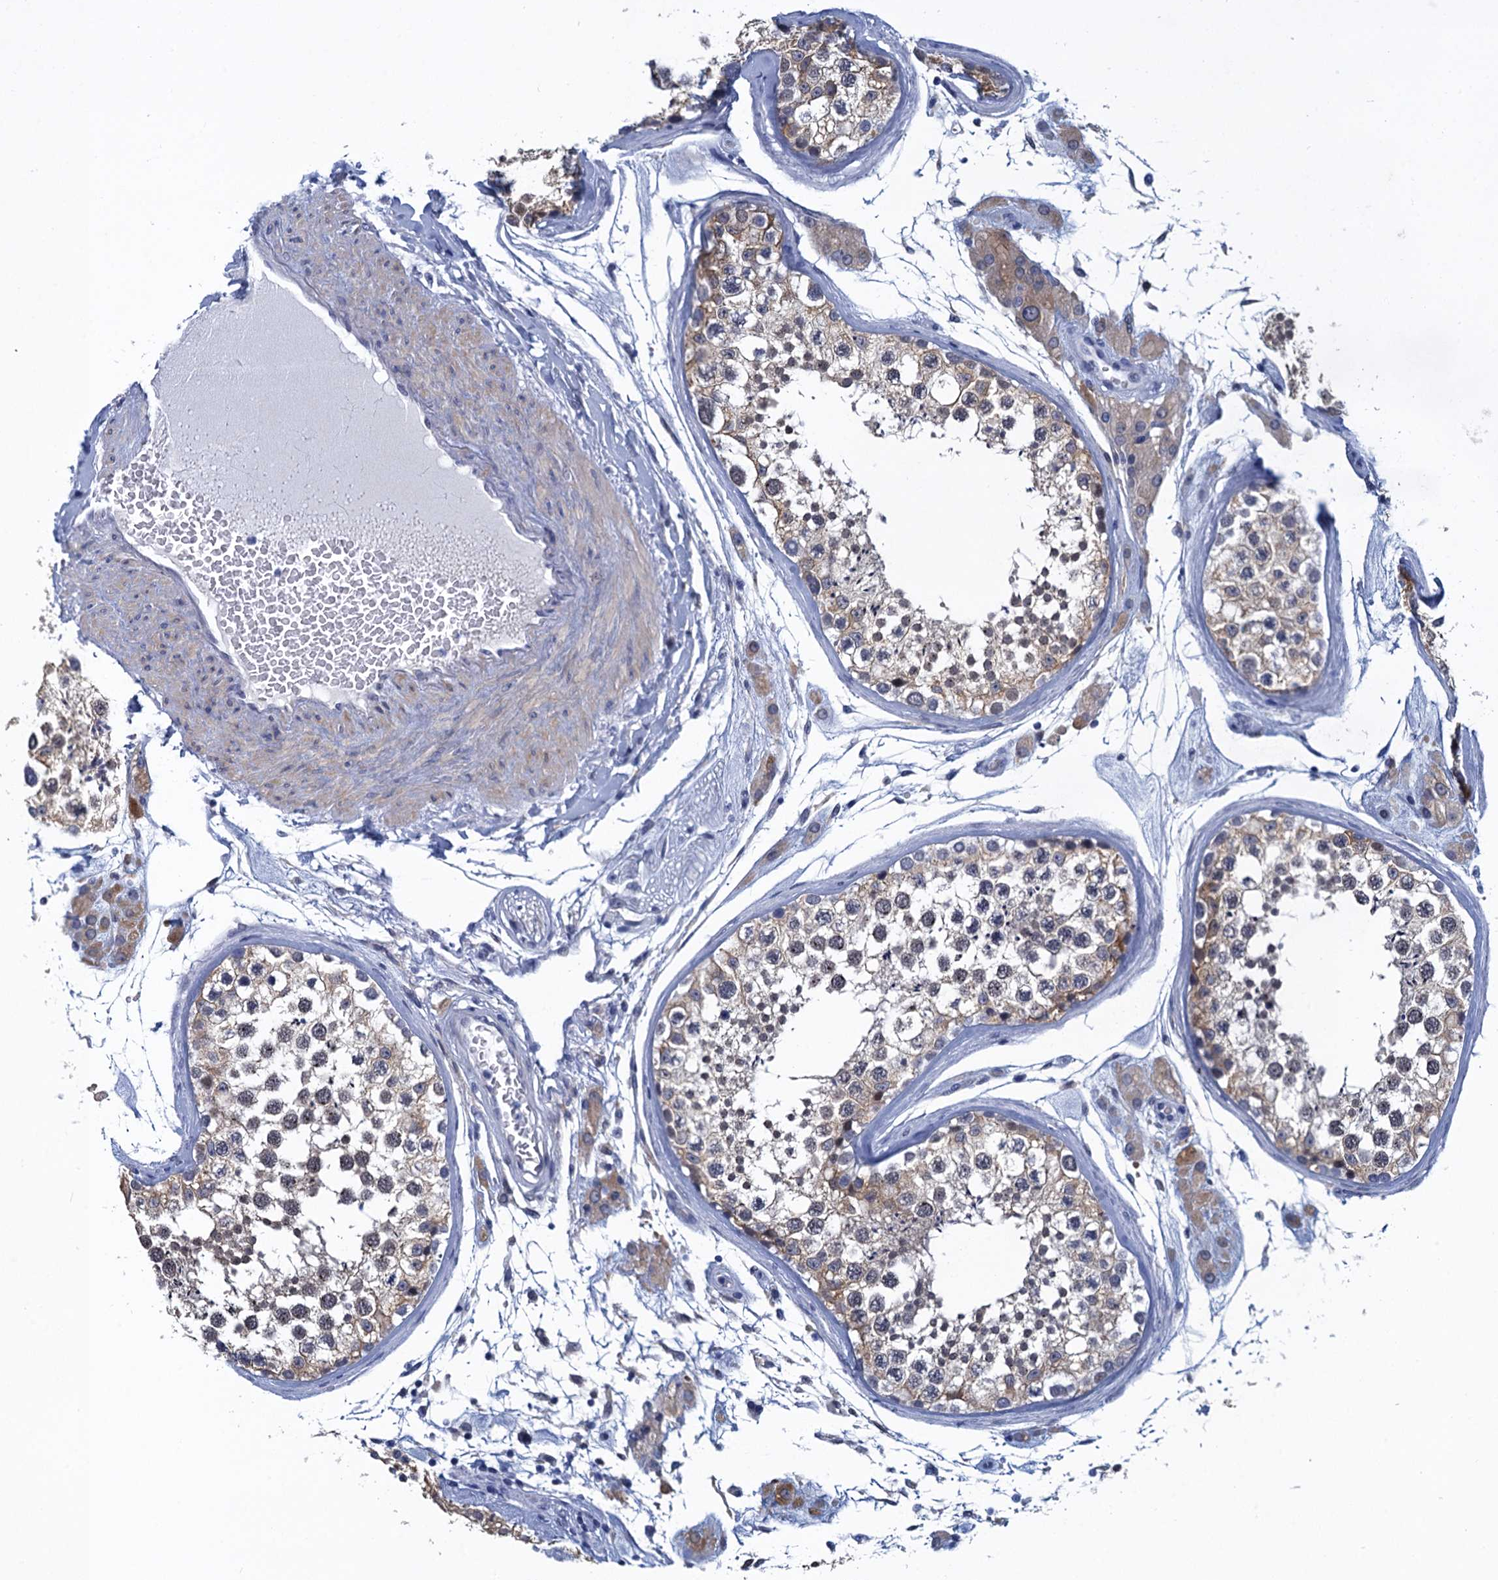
{"staining": {"intensity": "moderate", "quantity": "25%-75%", "location": "cytoplasmic/membranous"}, "tissue": "testis", "cell_type": "Cells in seminiferous ducts", "image_type": "normal", "snomed": [{"axis": "morphology", "description": "Normal tissue, NOS"}, {"axis": "topography", "description": "Testis"}], "caption": "IHC (DAB) staining of normal human testis shows moderate cytoplasmic/membranous protein positivity in approximately 25%-75% of cells in seminiferous ducts.", "gene": "GINS3", "patient": {"sex": "male", "age": 46}}